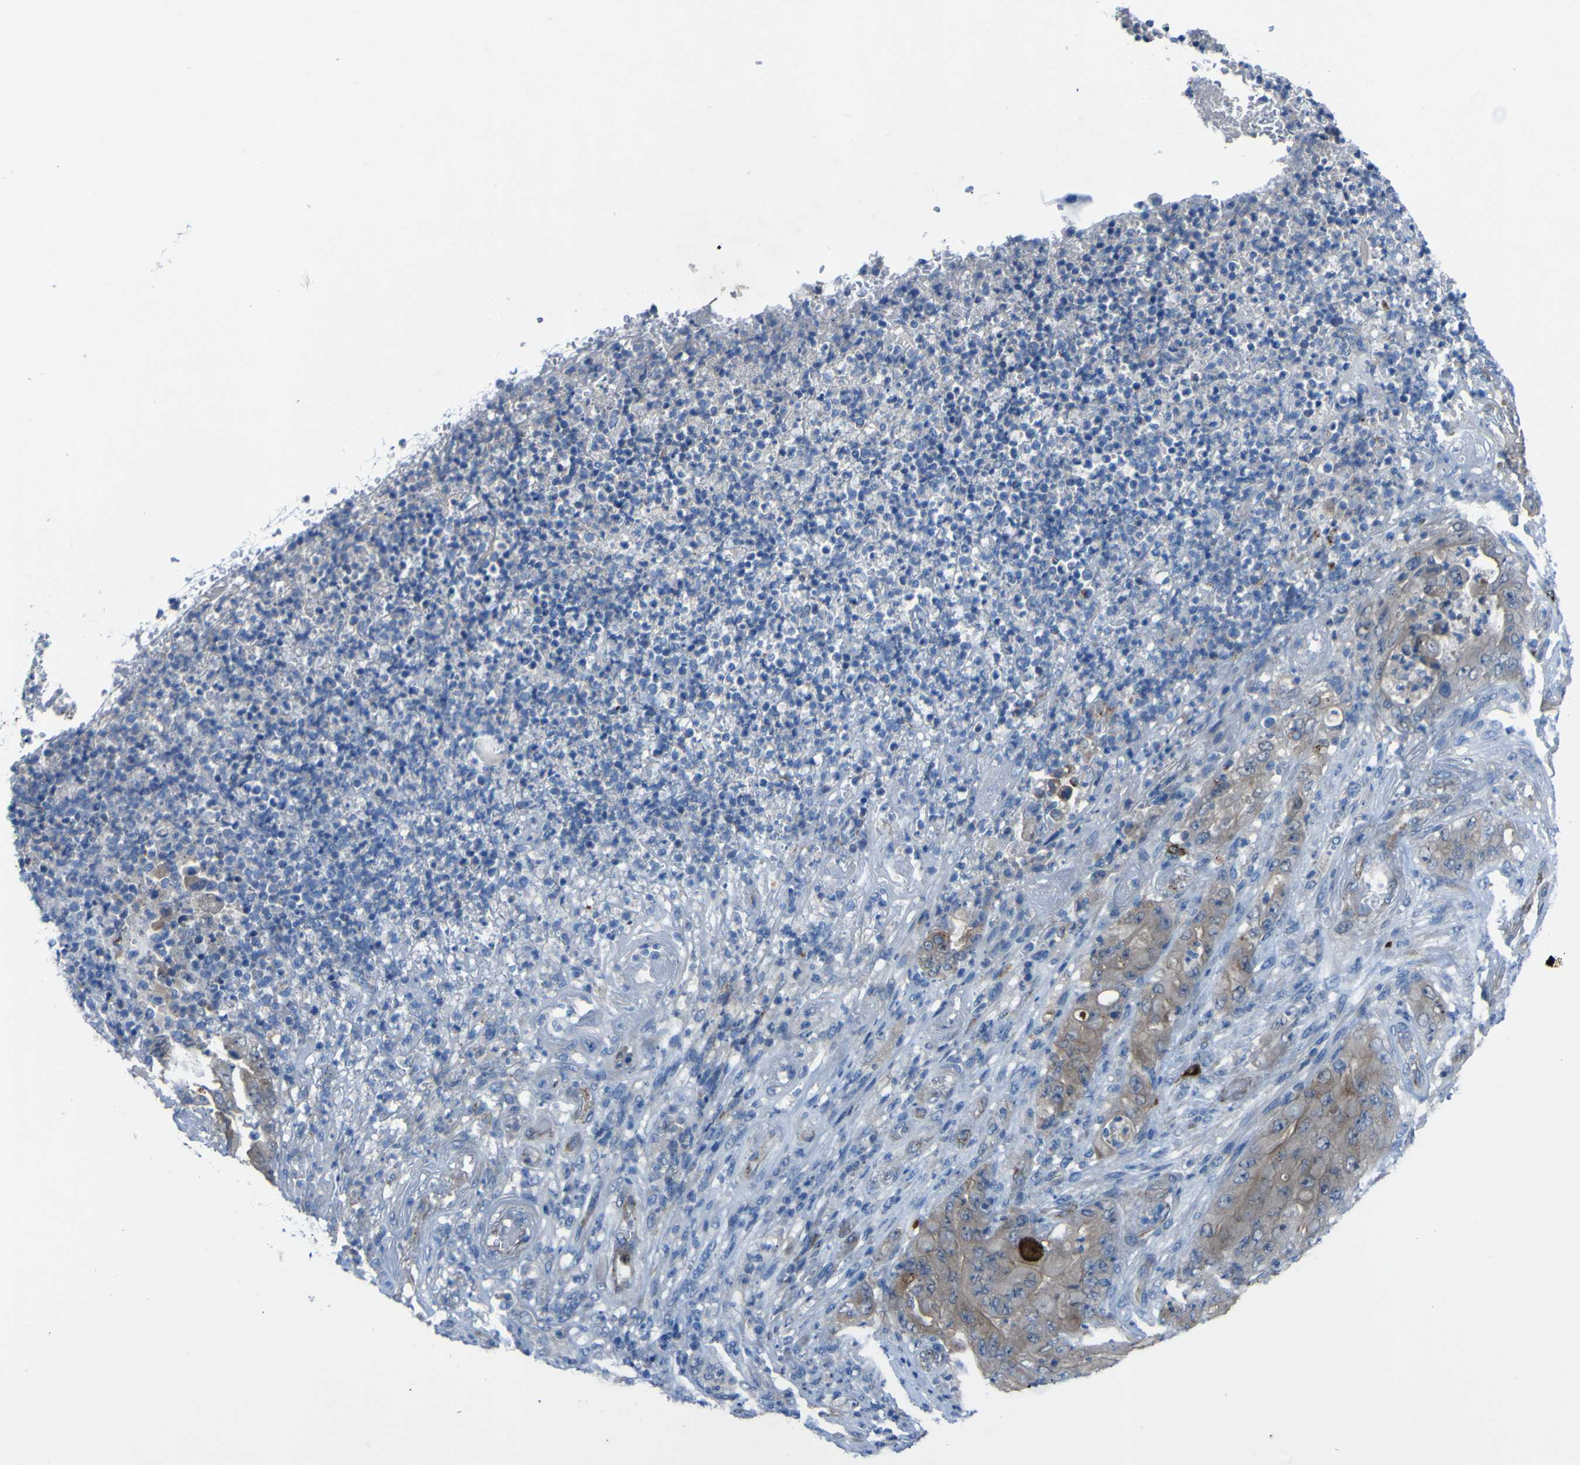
{"staining": {"intensity": "weak", "quantity": ">75%", "location": "cytoplasmic/membranous"}, "tissue": "stomach cancer", "cell_type": "Tumor cells", "image_type": "cancer", "snomed": [{"axis": "morphology", "description": "Adenocarcinoma, NOS"}, {"axis": "topography", "description": "Stomach"}], "caption": "Immunohistochemical staining of stomach cancer (adenocarcinoma) exhibits weak cytoplasmic/membranous protein staining in about >75% of tumor cells.", "gene": "CST3", "patient": {"sex": "female", "age": 73}}